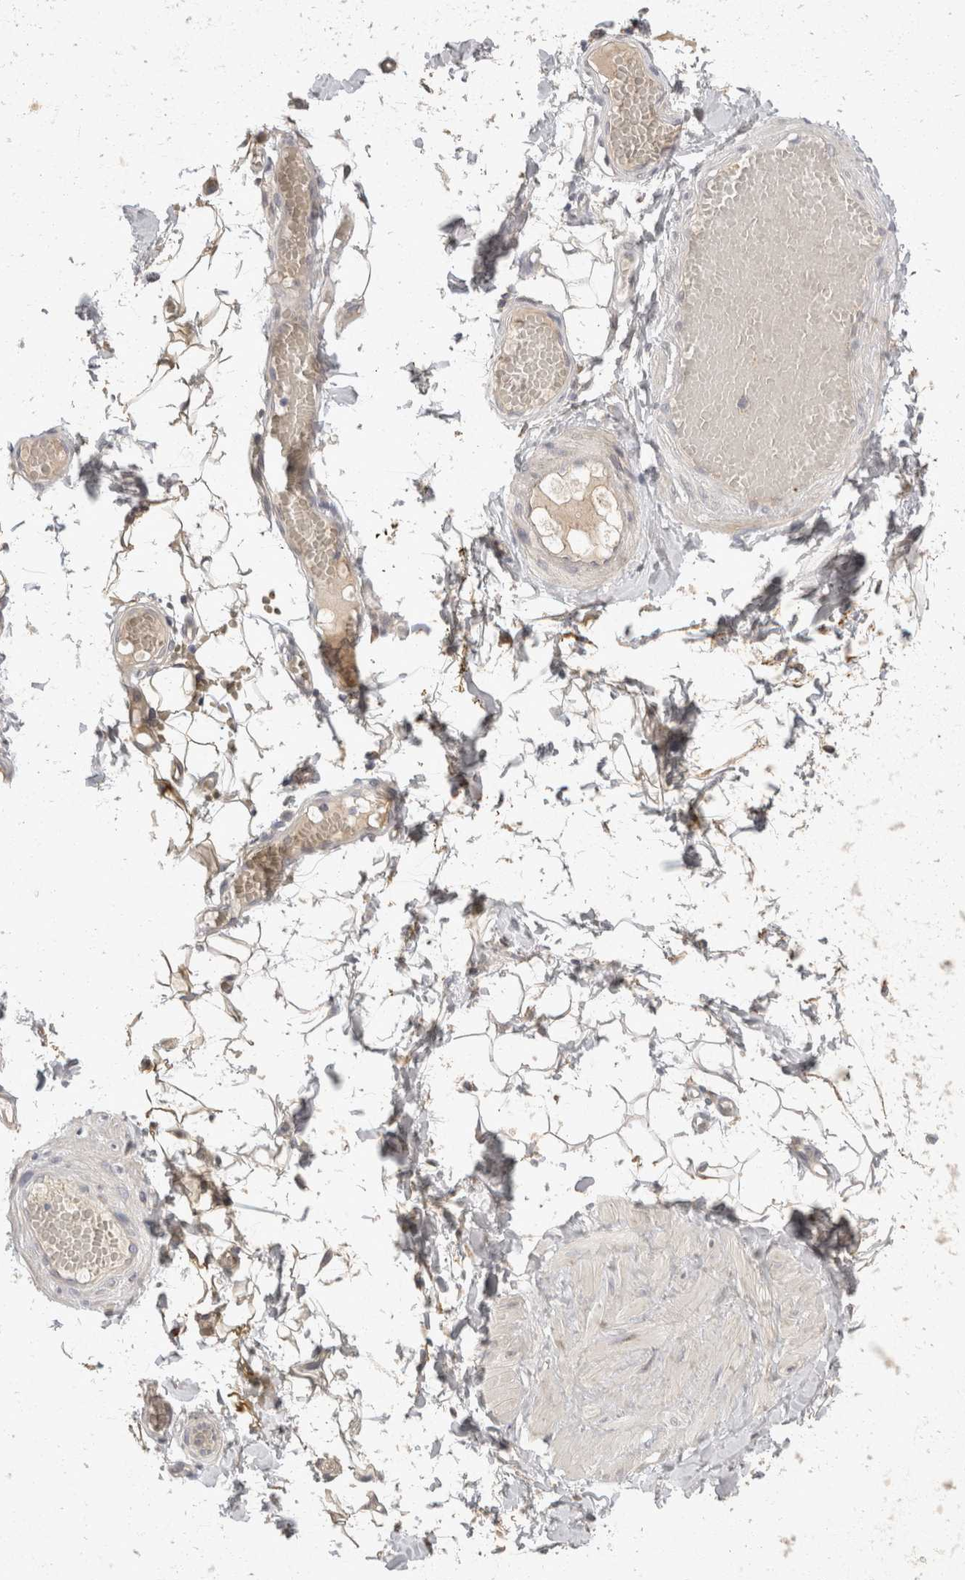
{"staining": {"intensity": "weak", "quantity": ">75%", "location": "cytoplasmic/membranous"}, "tissue": "adipose tissue", "cell_type": "Adipocytes", "image_type": "normal", "snomed": [{"axis": "morphology", "description": "Normal tissue, NOS"}, {"axis": "topography", "description": "Adipose tissue"}, {"axis": "topography", "description": "Vascular tissue"}, {"axis": "topography", "description": "Peripheral nerve tissue"}], "caption": "Immunohistochemistry (IHC) (DAB (3,3'-diaminobenzidine)) staining of normal human adipose tissue exhibits weak cytoplasmic/membranous protein expression in about >75% of adipocytes.", "gene": "TOM1L2", "patient": {"sex": "male", "age": 25}}